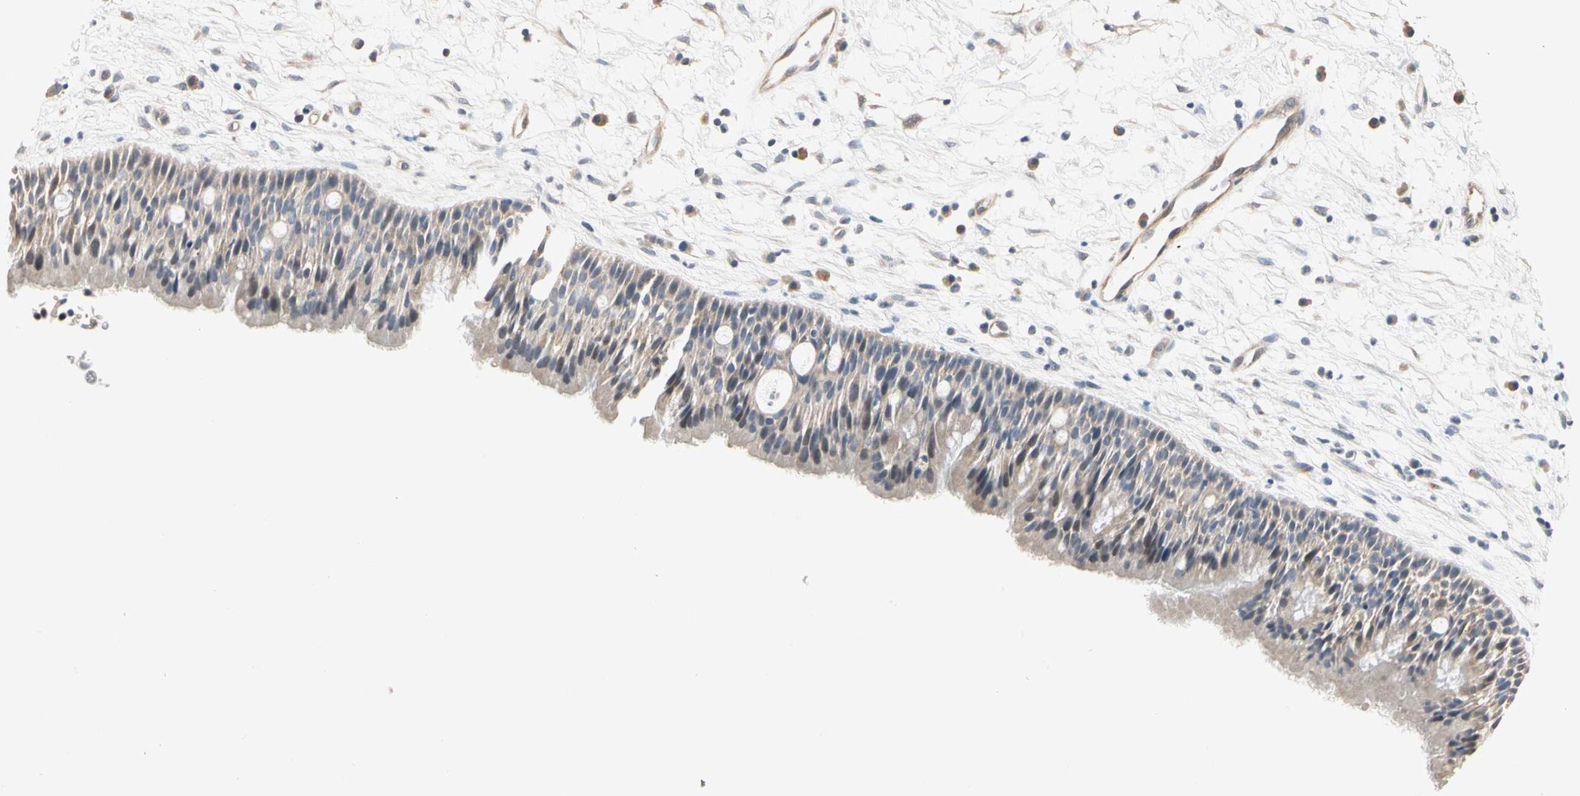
{"staining": {"intensity": "weak", "quantity": "25%-75%", "location": "cytoplasmic/membranous"}, "tissue": "nasopharynx", "cell_type": "Respiratory epithelial cells", "image_type": "normal", "snomed": [{"axis": "morphology", "description": "Normal tissue, NOS"}, {"axis": "topography", "description": "Nasopharynx"}], "caption": "Weak cytoplasmic/membranous staining for a protein is present in approximately 25%-75% of respiratory epithelial cells of benign nasopharynx using immunohistochemistry (IHC).", "gene": "GPR153", "patient": {"sex": "male", "age": 13}}